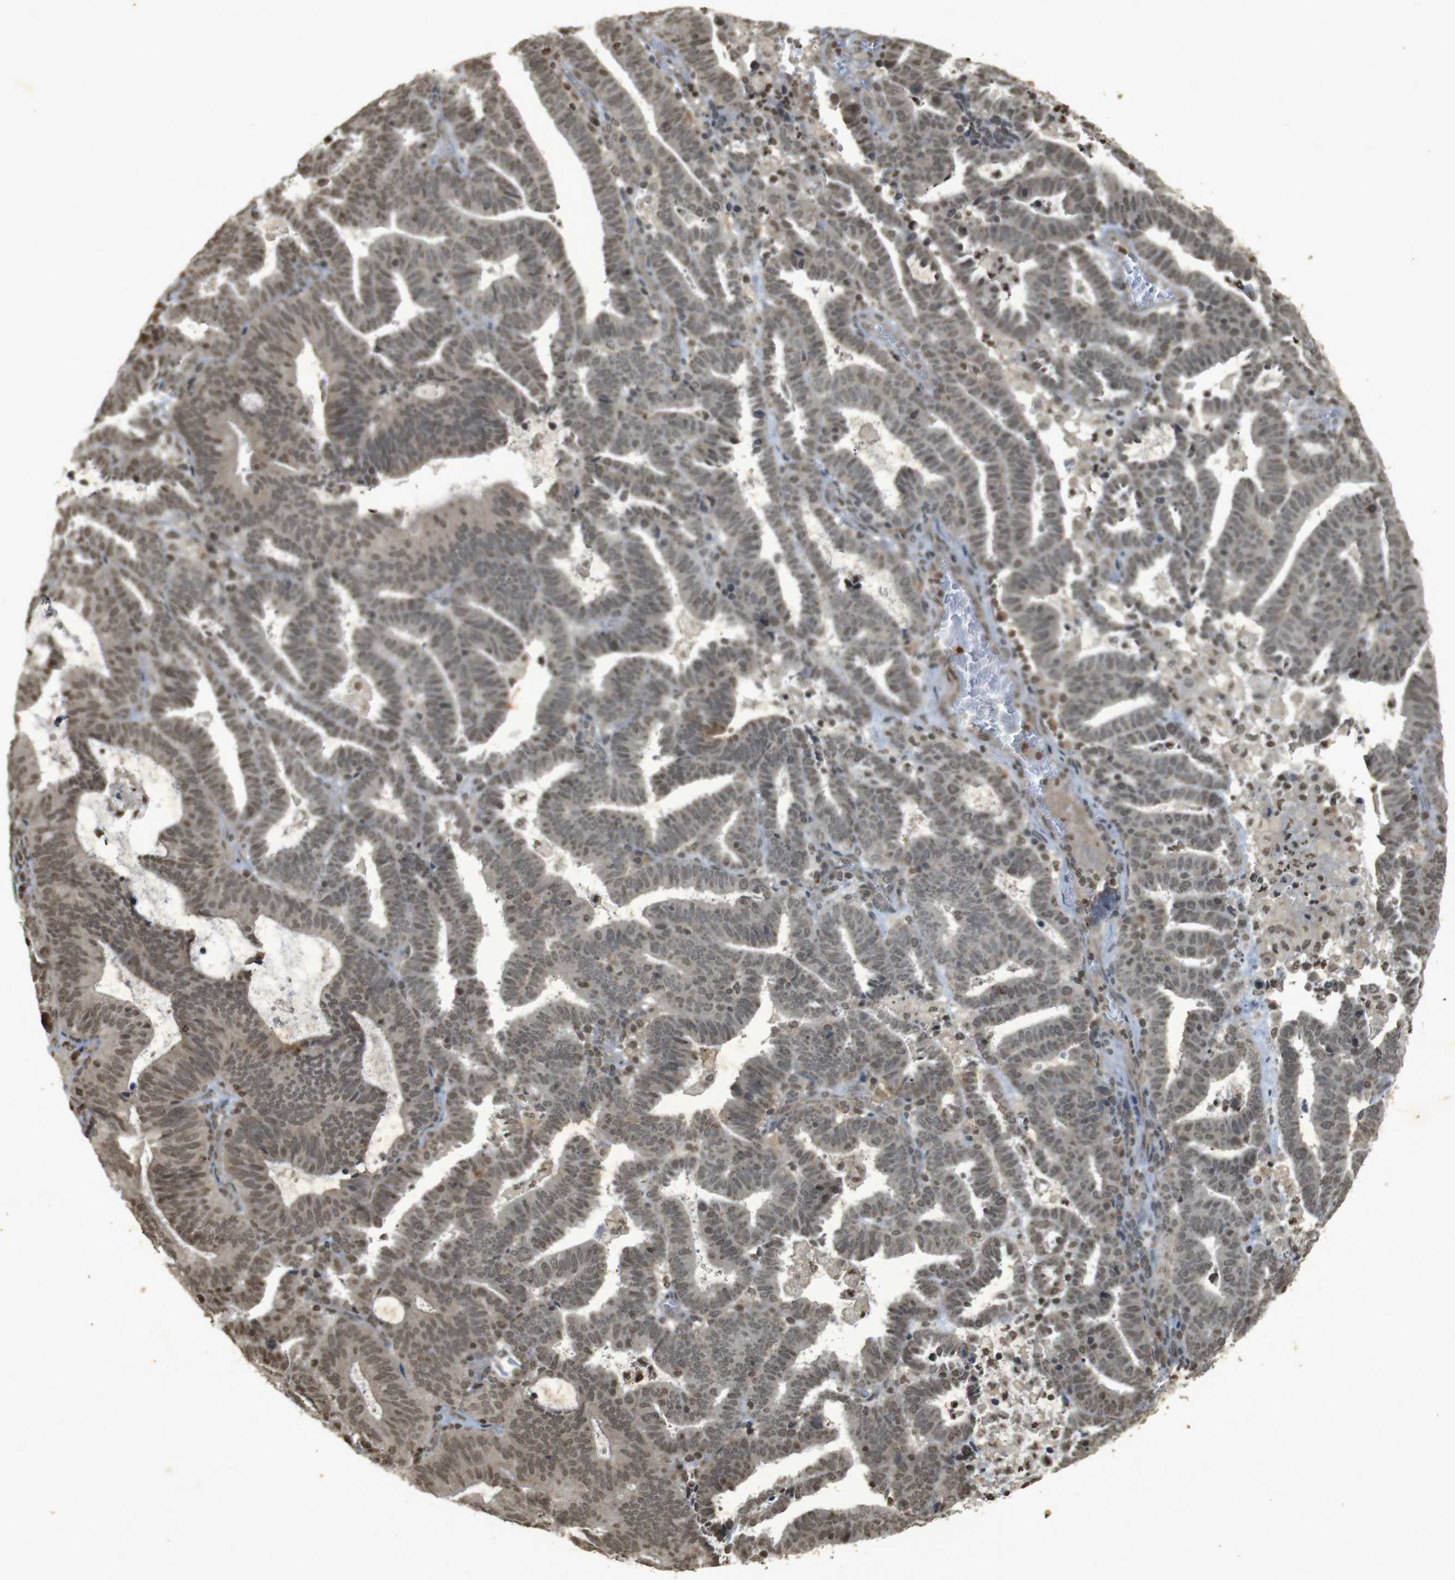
{"staining": {"intensity": "moderate", "quantity": ">75%", "location": "nuclear"}, "tissue": "endometrial cancer", "cell_type": "Tumor cells", "image_type": "cancer", "snomed": [{"axis": "morphology", "description": "Adenocarcinoma, NOS"}, {"axis": "topography", "description": "Uterus"}], "caption": "Endometrial cancer stained with DAB immunohistochemistry reveals medium levels of moderate nuclear positivity in approximately >75% of tumor cells.", "gene": "ORC4", "patient": {"sex": "female", "age": 83}}